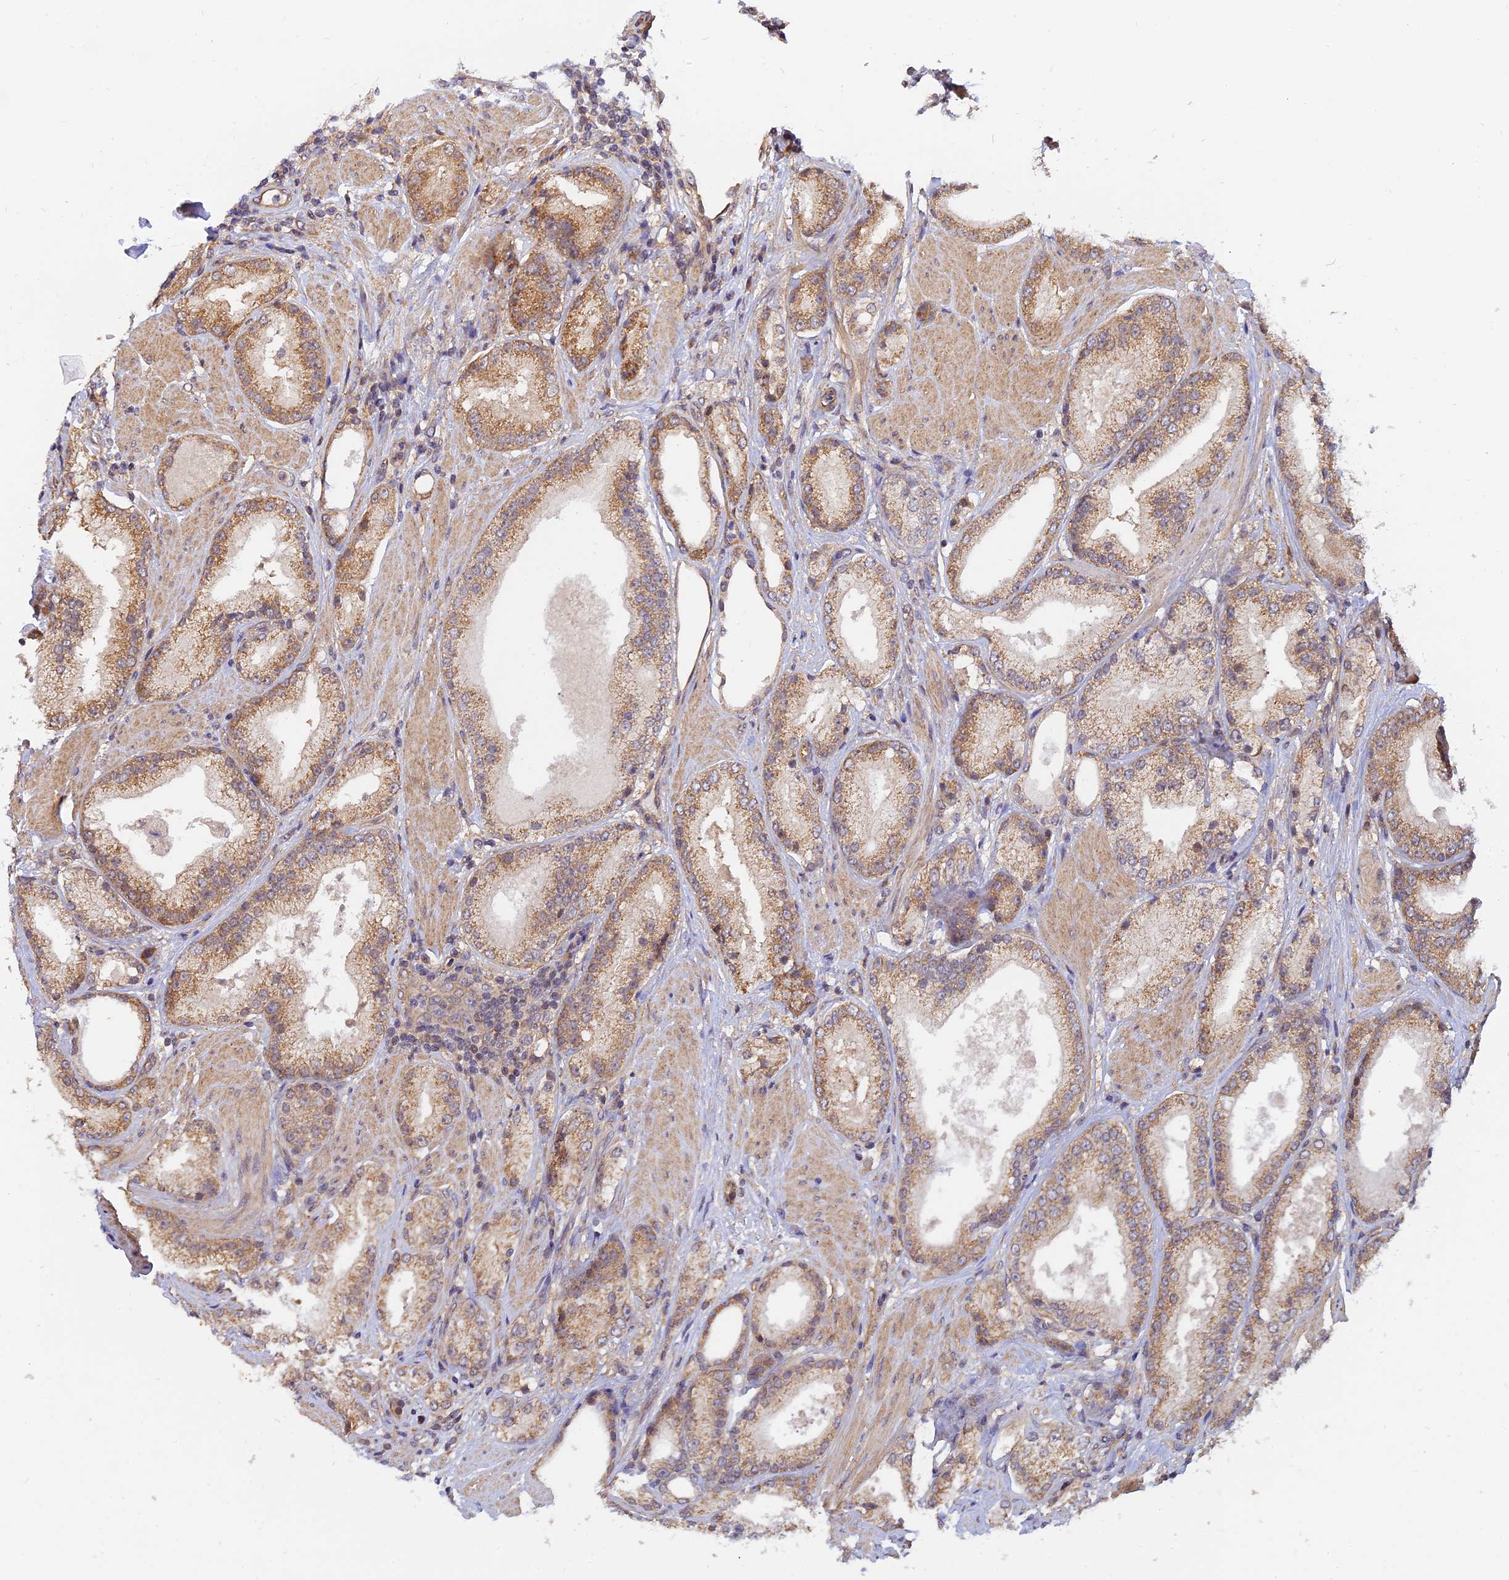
{"staining": {"intensity": "moderate", "quantity": ">75%", "location": "cytoplasmic/membranous"}, "tissue": "prostate cancer", "cell_type": "Tumor cells", "image_type": "cancer", "snomed": [{"axis": "morphology", "description": "Adenocarcinoma, Low grade"}, {"axis": "topography", "description": "Prostate"}], "caption": "A medium amount of moderate cytoplasmic/membranous expression is present in approximately >75% of tumor cells in prostate cancer tissue.", "gene": "WDR41", "patient": {"sex": "male", "age": 67}}